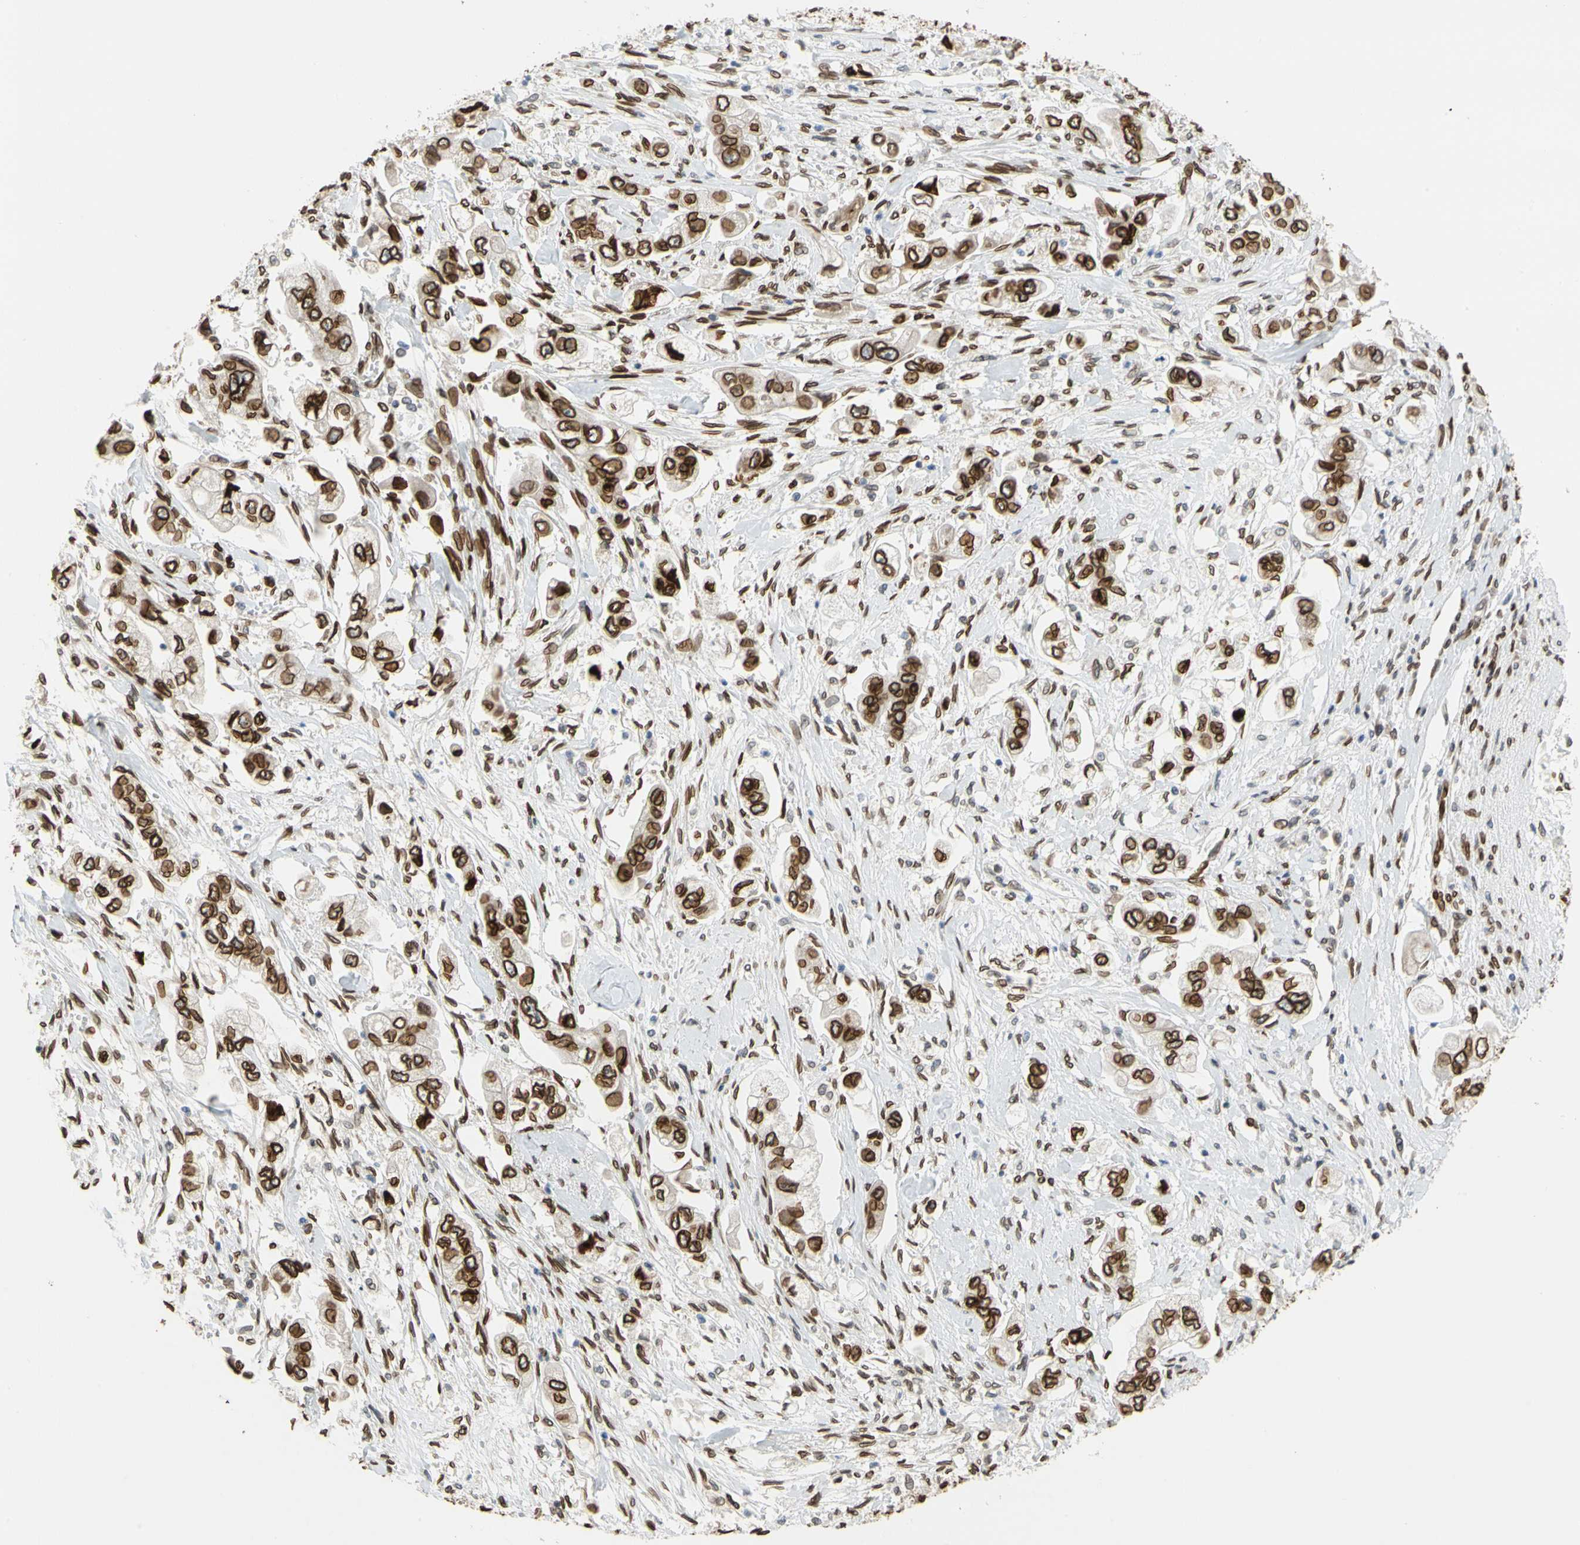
{"staining": {"intensity": "strong", "quantity": ">75%", "location": "cytoplasmic/membranous,nuclear"}, "tissue": "stomach cancer", "cell_type": "Tumor cells", "image_type": "cancer", "snomed": [{"axis": "morphology", "description": "Adenocarcinoma, NOS"}, {"axis": "topography", "description": "Stomach"}], "caption": "IHC (DAB) staining of stomach adenocarcinoma reveals strong cytoplasmic/membranous and nuclear protein positivity in approximately >75% of tumor cells.", "gene": "SUN1", "patient": {"sex": "male", "age": 62}}